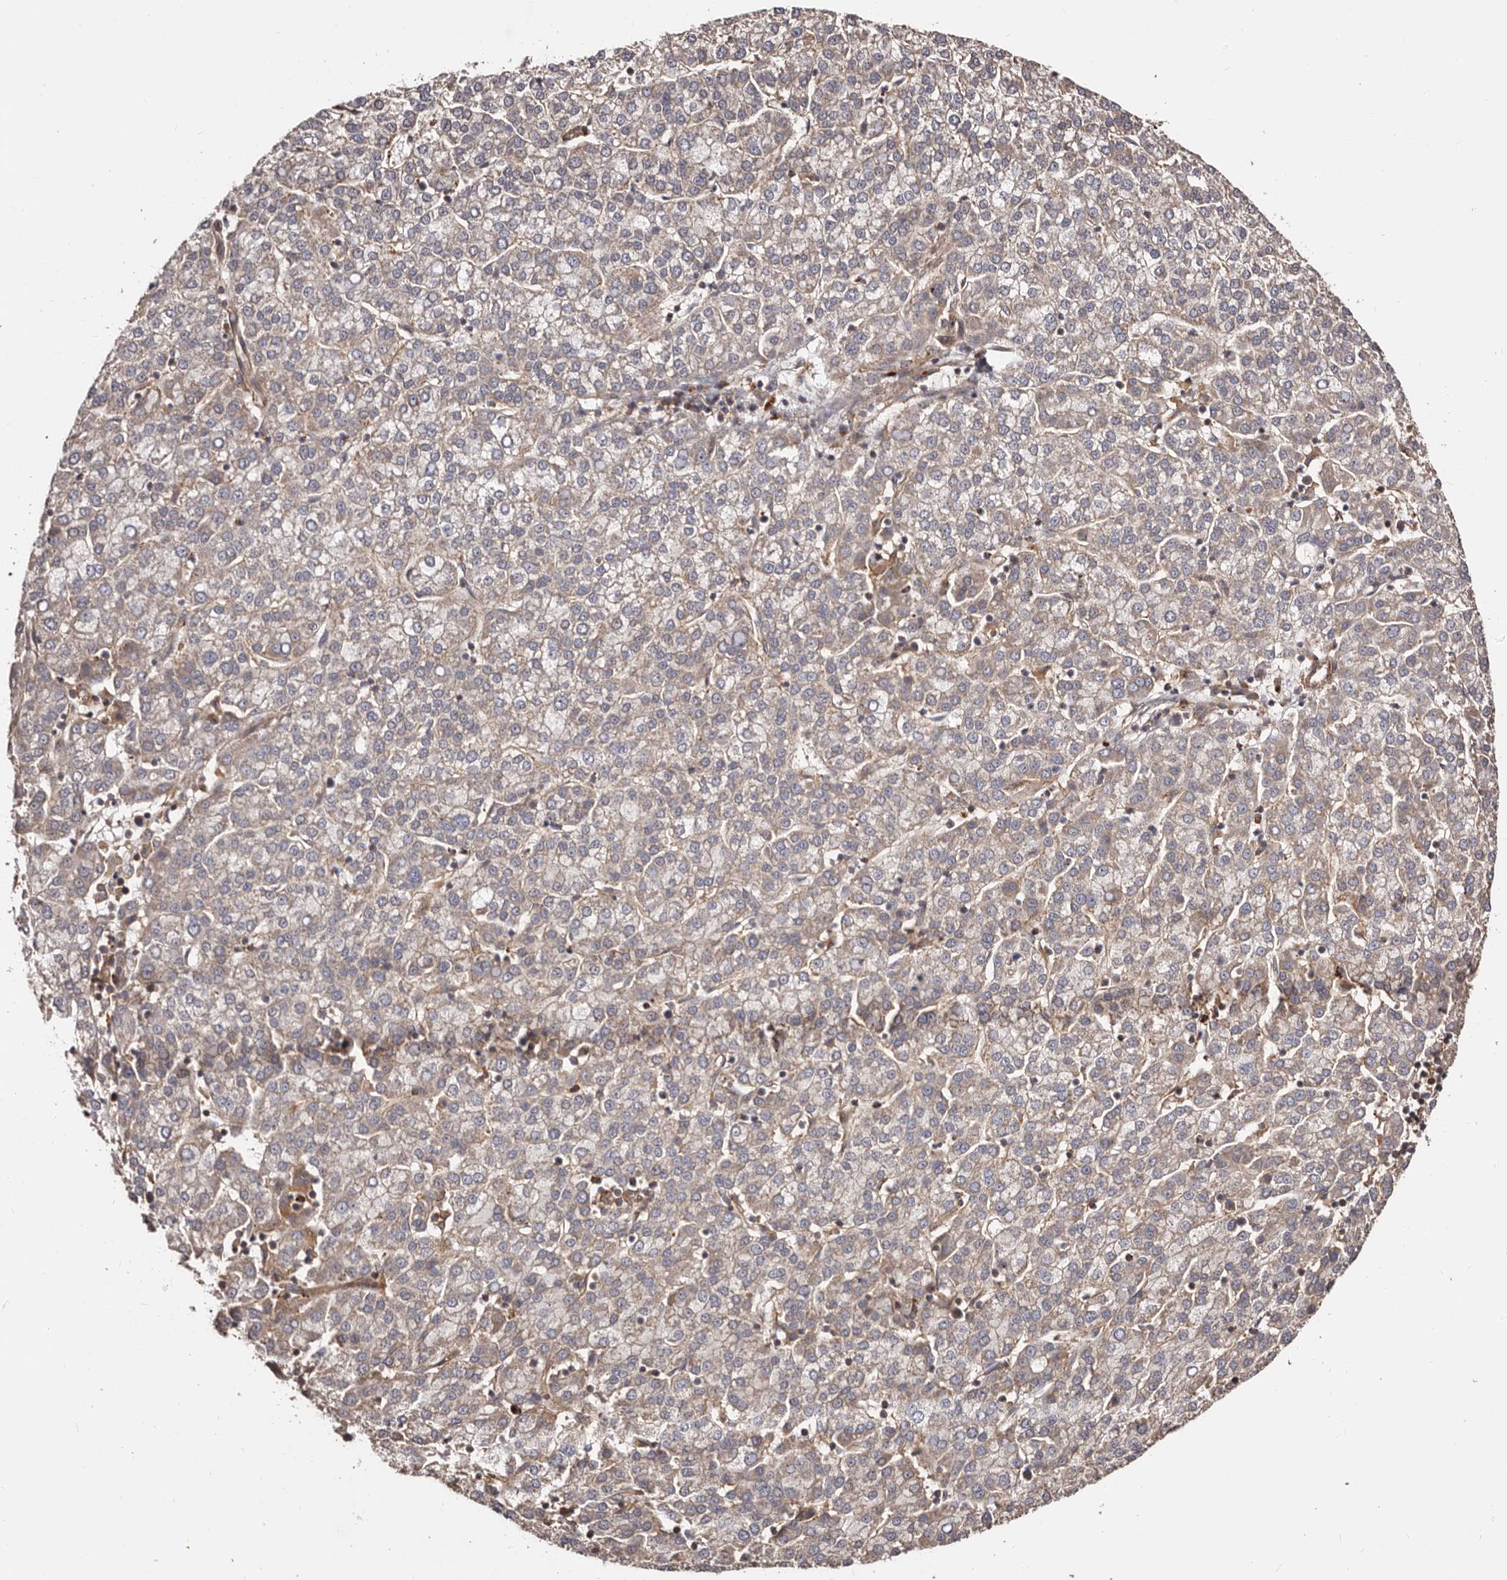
{"staining": {"intensity": "weak", "quantity": "25%-75%", "location": "cytoplasmic/membranous"}, "tissue": "liver cancer", "cell_type": "Tumor cells", "image_type": "cancer", "snomed": [{"axis": "morphology", "description": "Carcinoma, Hepatocellular, NOS"}, {"axis": "topography", "description": "Liver"}], "caption": "Immunohistochemical staining of liver cancer demonstrates low levels of weak cytoplasmic/membranous protein positivity in approximately 25%-75% of tumor cells.", "gene": "GTPBP1", "patient": {"sex": "female", "age": 58}}